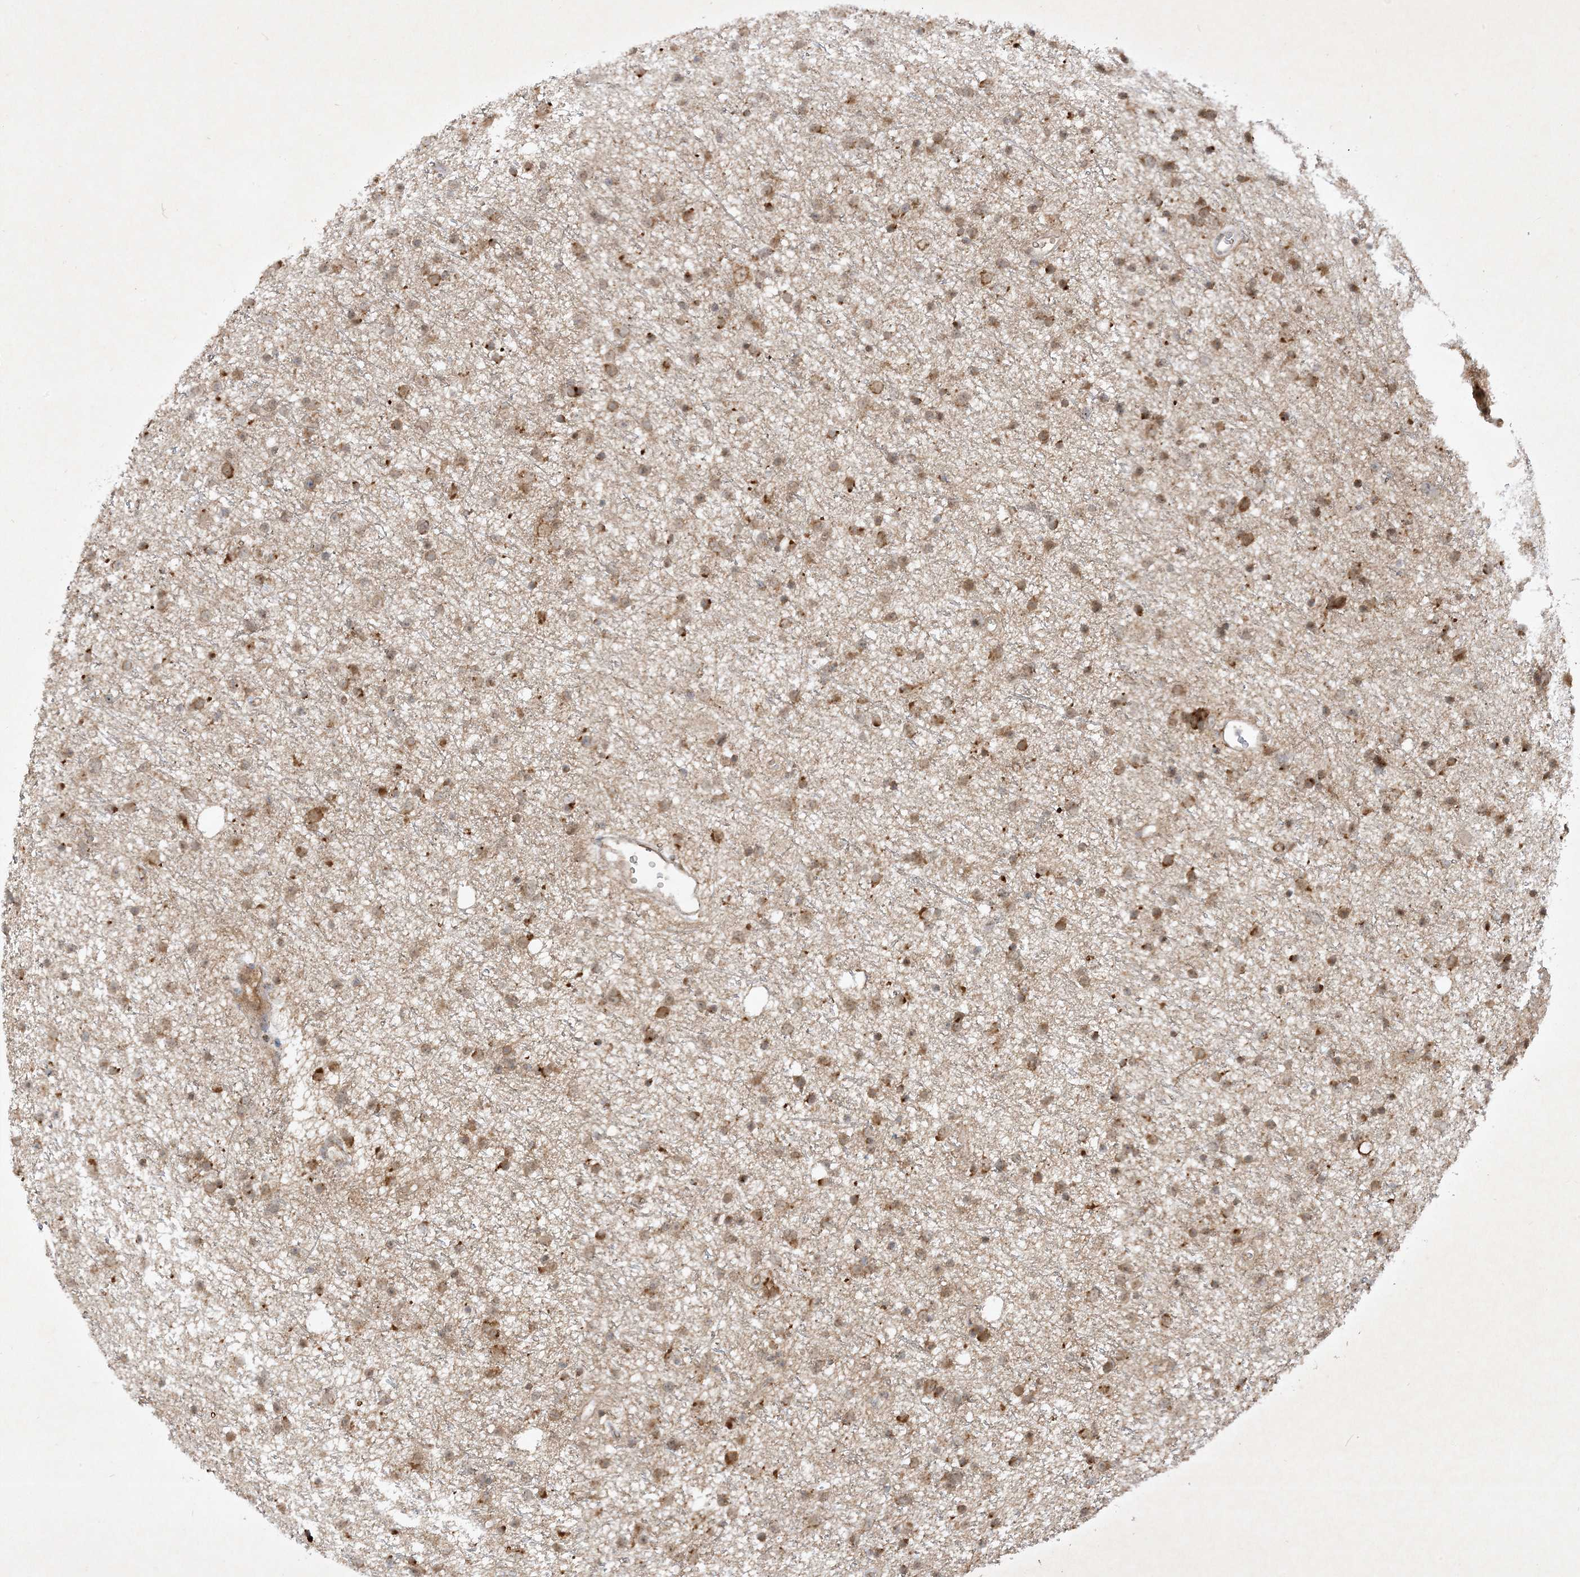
{"staining": {"intensity": "moderate", "quantity": ">75%", "location": "cytoplasmic/membranous"}, "tissue": "glioma", "cell_type": "Tumor cells", "image_type": "cancer", "snomed": [{"axis": "morphology", "description": "Glioma, malignant, Low grade"}, {"axis": "topography", "description": "Cerebral cortex"}], "caption": "Glioma stained with immunohistochemistry reveals moderate cytoplasmic/membranous expression in approximately >75% of tumor cells.", "gene": "NDUFAF3", "patient": {"sex": "female", "age": 39}}